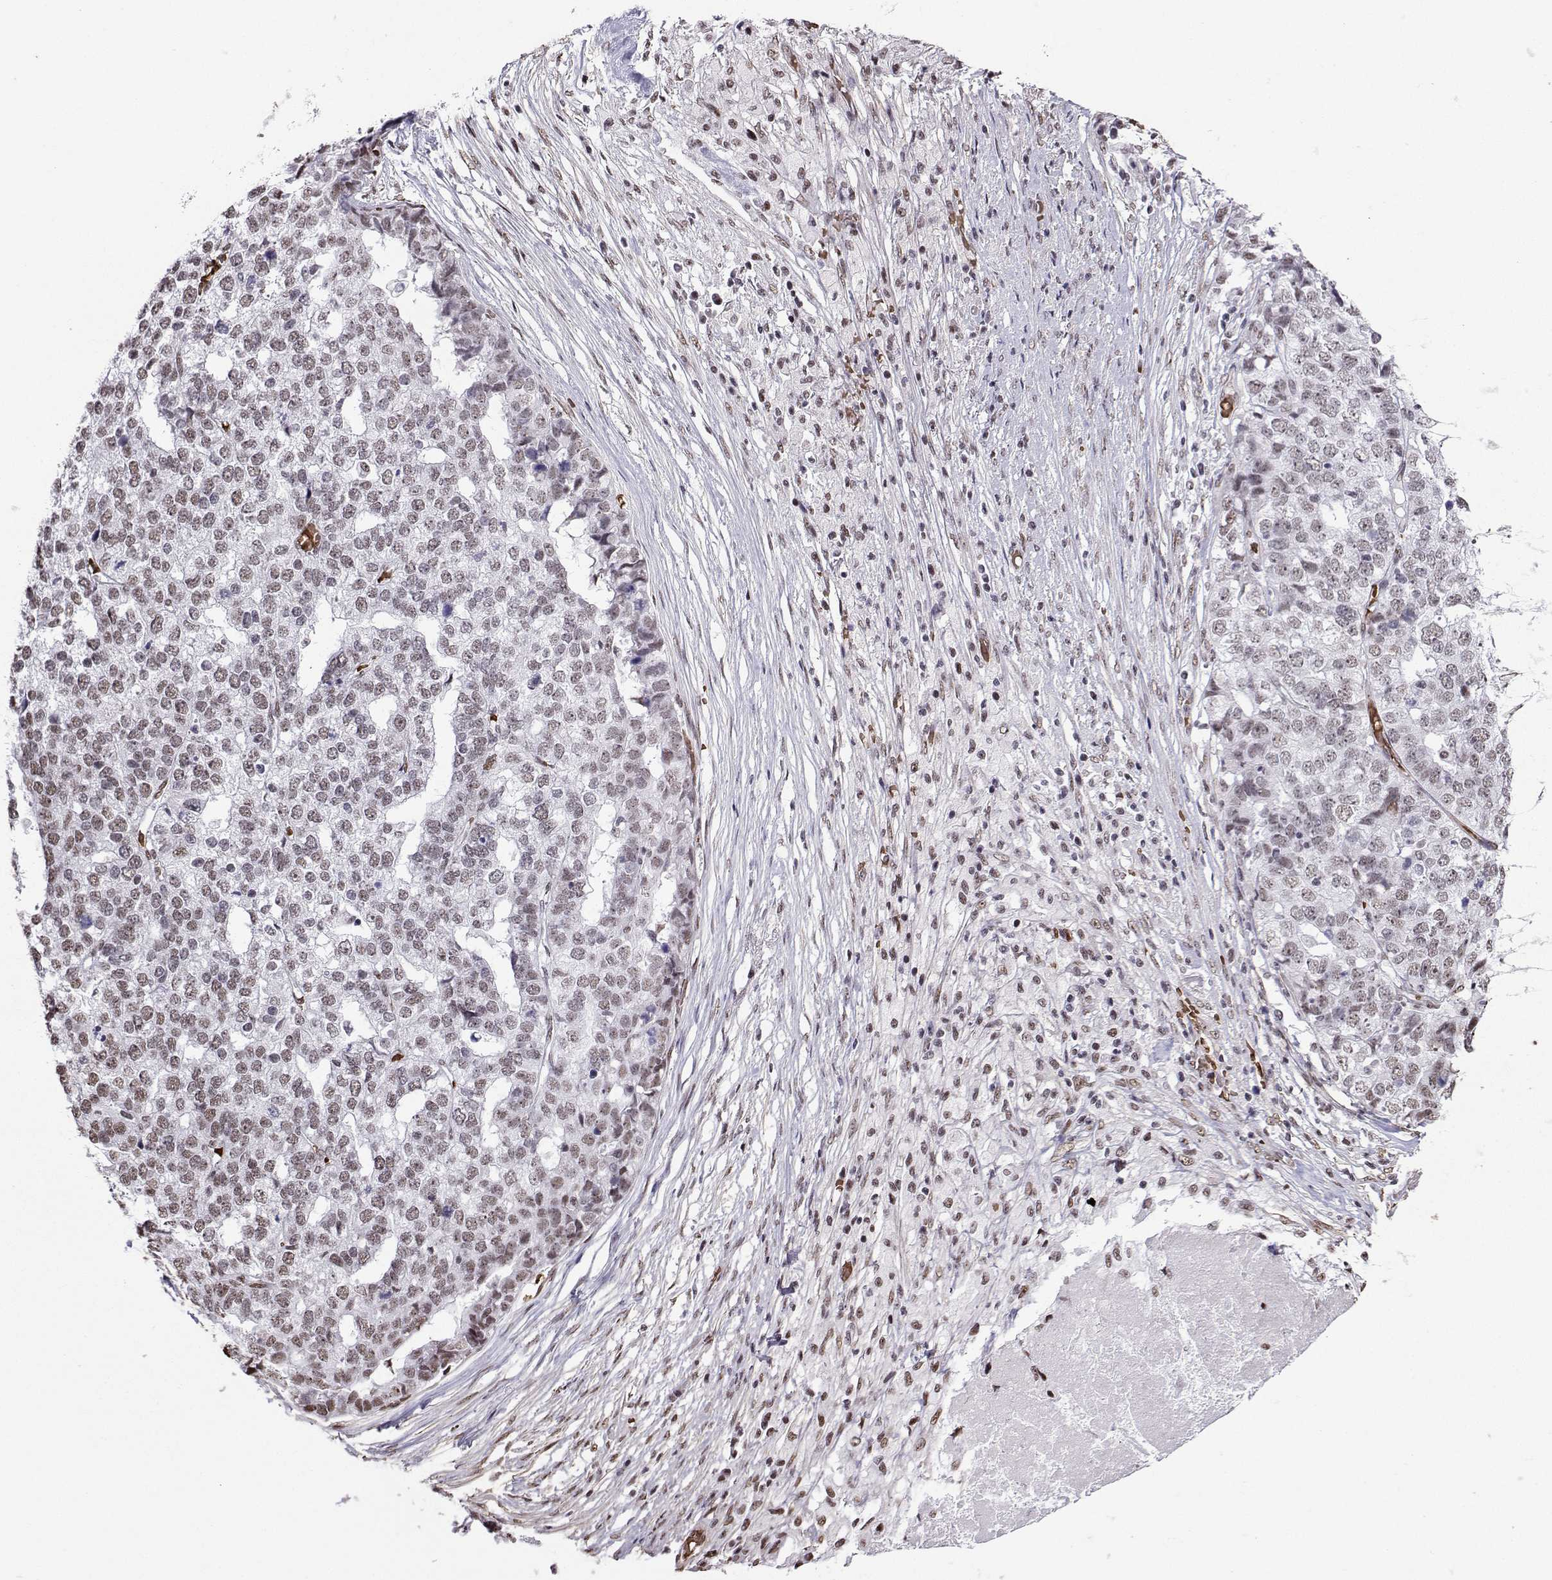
{"staining": {"intensity": "negative", "quantity": "none", "location": "none"}, "tissue": "stomach cancer", "cell_type": "Tumor cells", "image_type": "cancer", "snomed": [{"axis": "morphology", "description": "Adenocarcinoma, NOS"}, {"axis": "topography", "description": "Stomach"}], "caption": "An image of human stomach cancer (adenocarcinoma) is negative for staining in tumor cells.", "gene": "CCNK", "patient": {"sex": "male", "age": 69}}